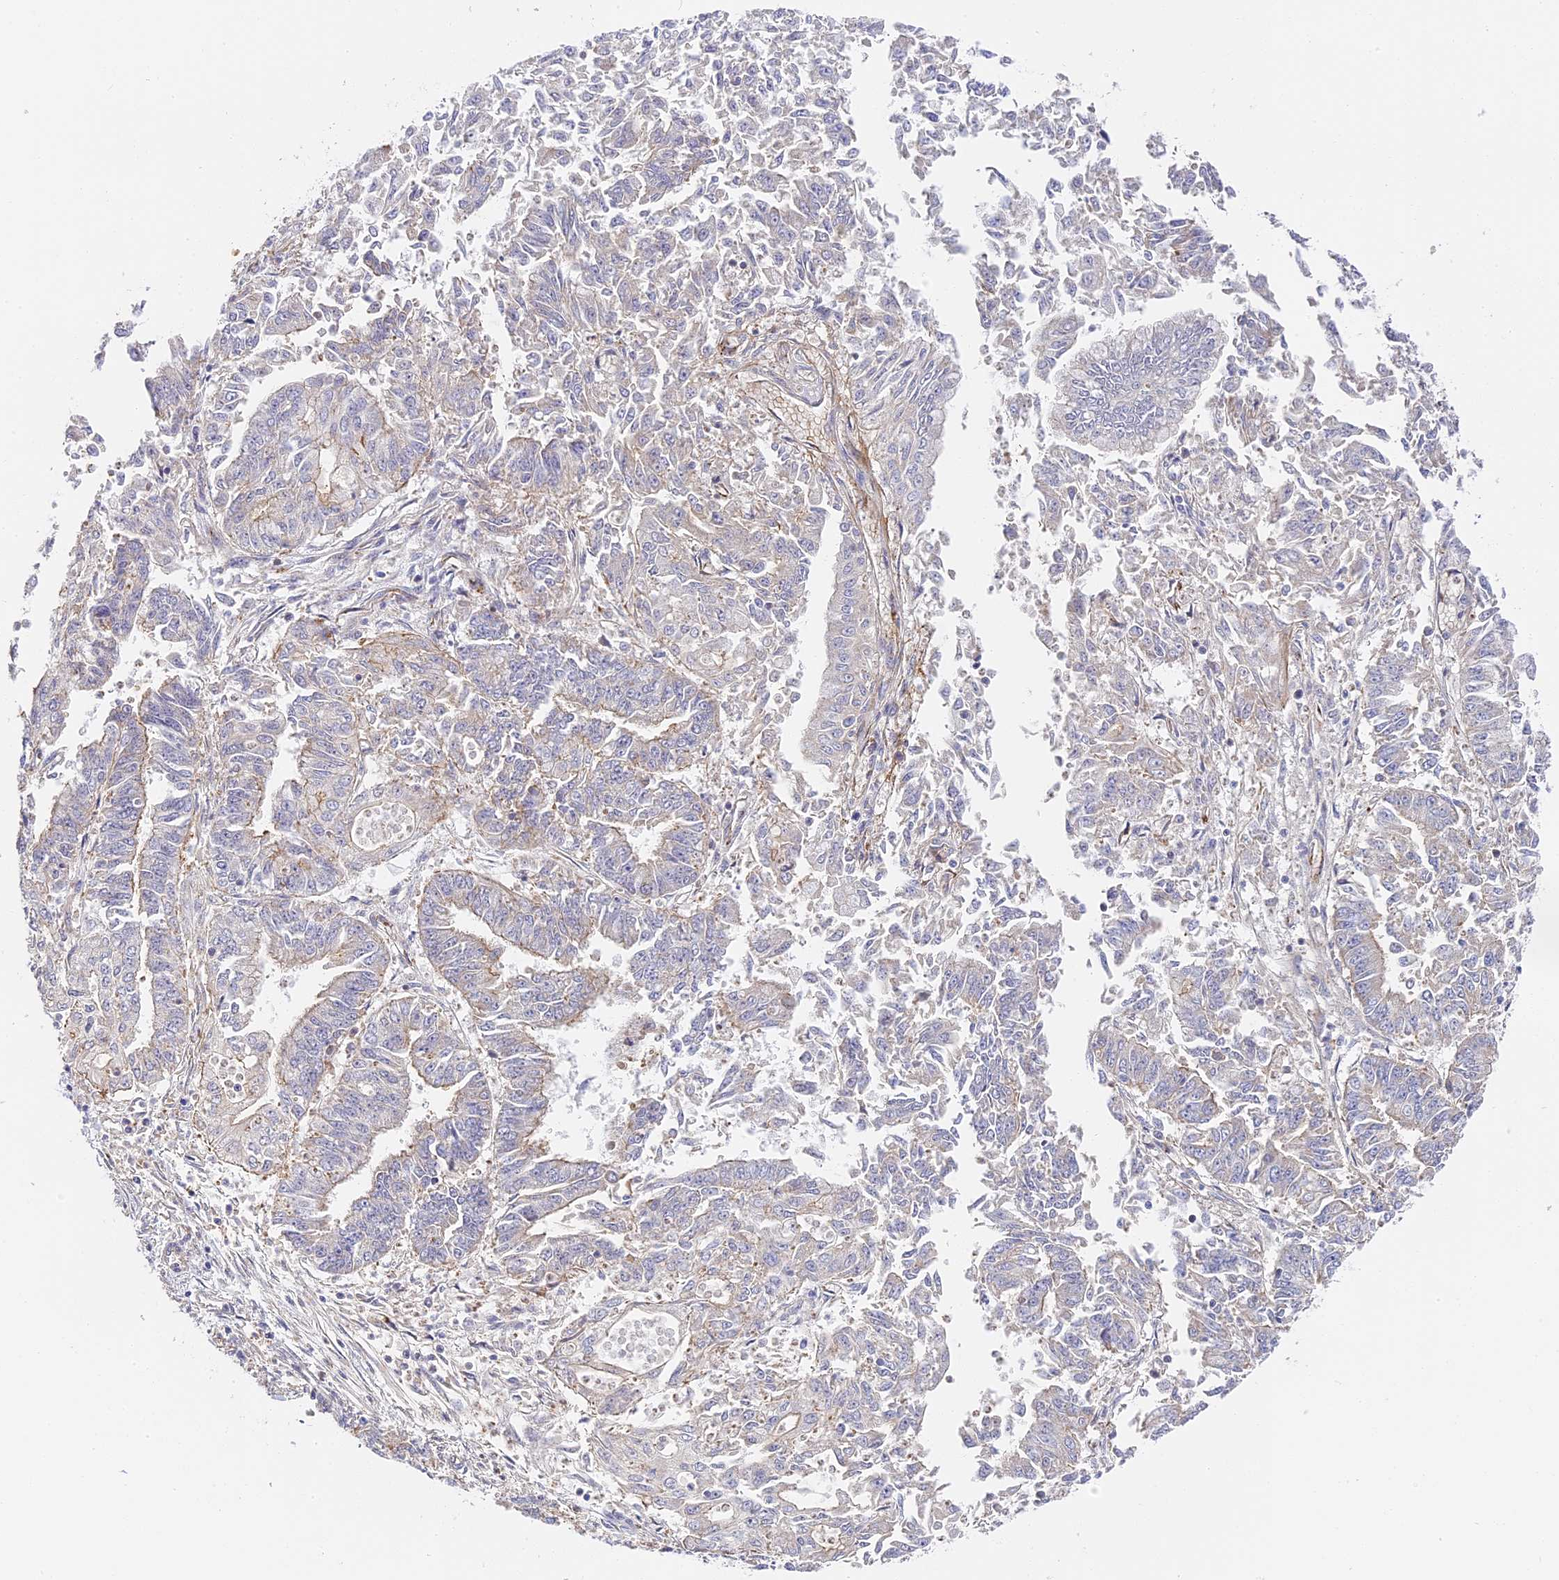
{"staining": {"intensity": "negative", "quantity": "none", "location": "none"}, "tissue": "endometrial cancer", "cell_type": "Tumor cells", "image_type": "cancer", "snomed": [{"axis": "morphology", "description": "Adenocarcinoma, NOS"}, {"axis": "topography", "description": "Endometrium"}], "caption": "This image is of endometrial cancer (adenocarcinoma) stained with IHC to label a protein in brown with the nuclei are counter-stained blue. There is no staining in tumor cells.", "gene": "MISP3", "patient": {"sex": "female", "age": 73}}